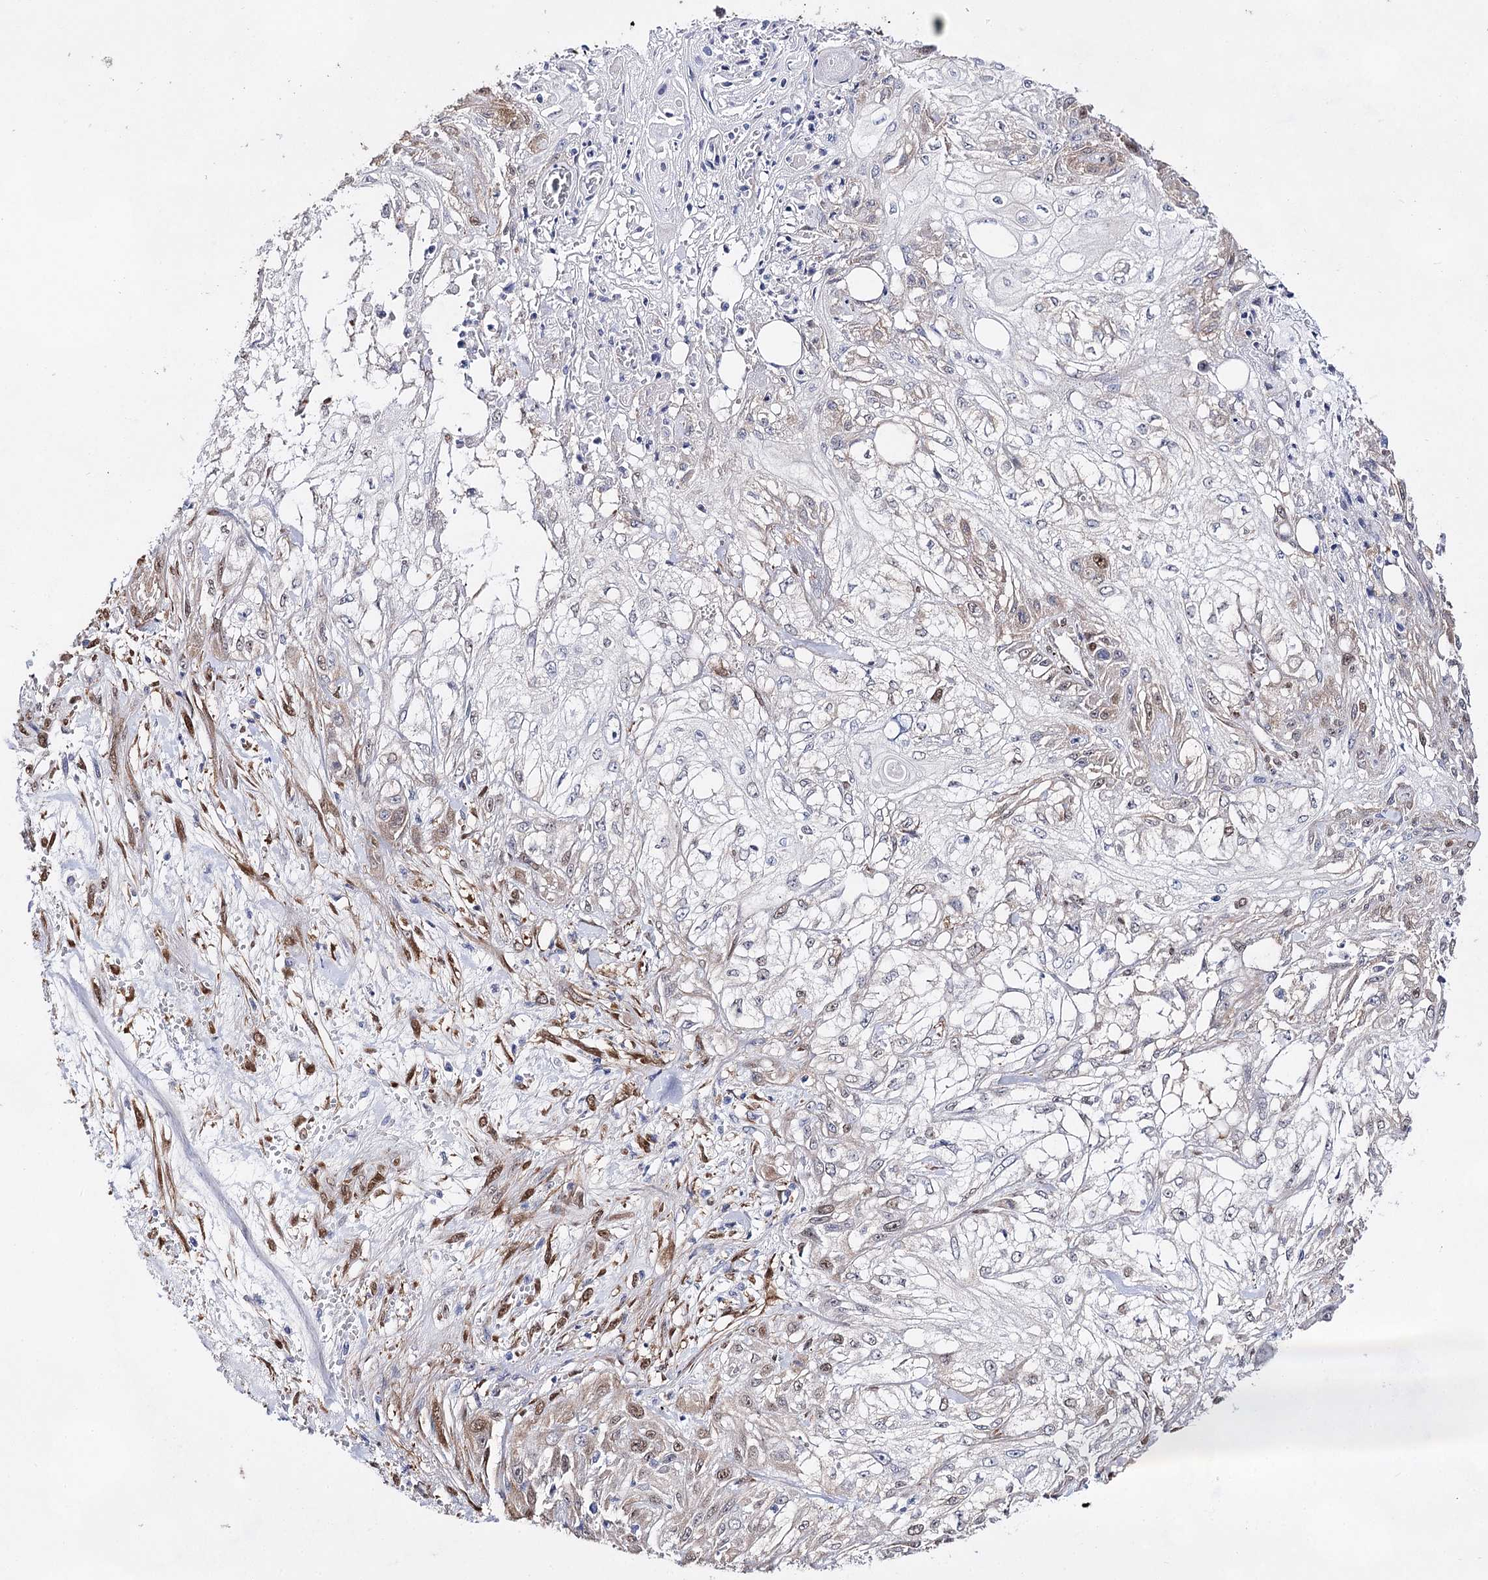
{"staining": {"intensity": "moderate", "quantity": "<25%", "location": "nuclear"}, "tissue": "skin cancer", "cell_type": "Tumor cells", "image_type": "cancer", "snomed": [{"axis": "morphology", "description": "Squamous cell carcinoma, NOS"}, {"axis": "morphology", "description": "Squamous cell carcinoma, metastatic, NOS"}, {"axis": "topography", "description": "Skin"}, {"axis": "topography", "description": "Lymph node"}], "caption": "Tumor cells reveal low levels of moderate nuclear positivity in about <25% of cells in squamous cell carcinoma (skin).", "gene": "UGDH", "patient": {"sex": "male", "age": 75}}